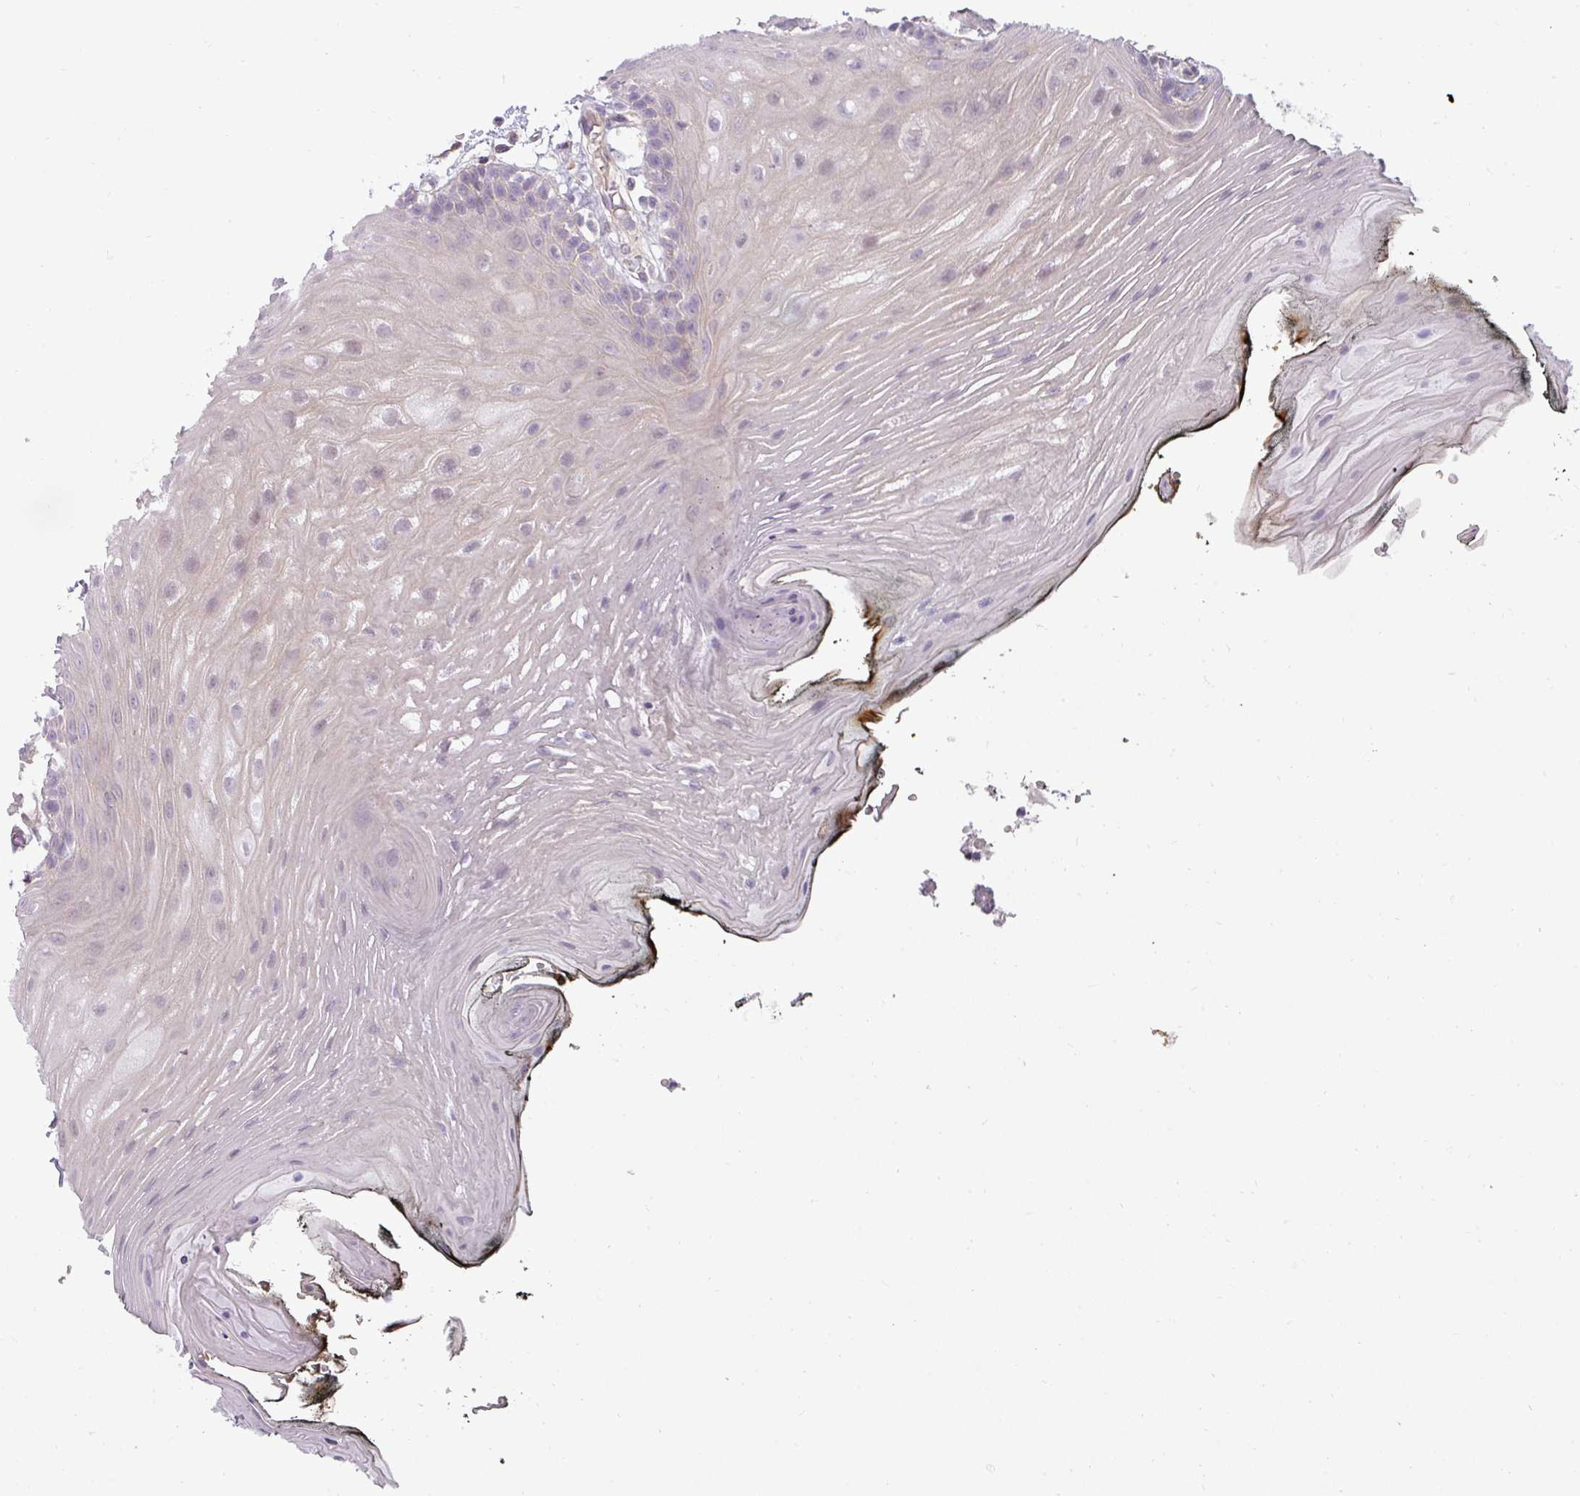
{"staining": {"intensity": "negative", "quantity": "none", "location": "none"}, "tissue": "oral mucosa", "cell_type": "Squamous epithelial cells", "image_type": "normal", "snomed": [{"axis": "morphology", "description": "Normal tissue, NOS"}, {"axis": "topography", "description": "Oral tissue"}, {"axis": "topography", "description": "Tounge, NOS"}], "caption": "This micrograph is of normal oral mucosa stained with immunohistochemistry to label a protein in brown with the nuclei are counter-stained blue. There is no expression in squamous epithelial cells.", "gene": "ASB1", "patient": {"sex": "female", "age": 81}}